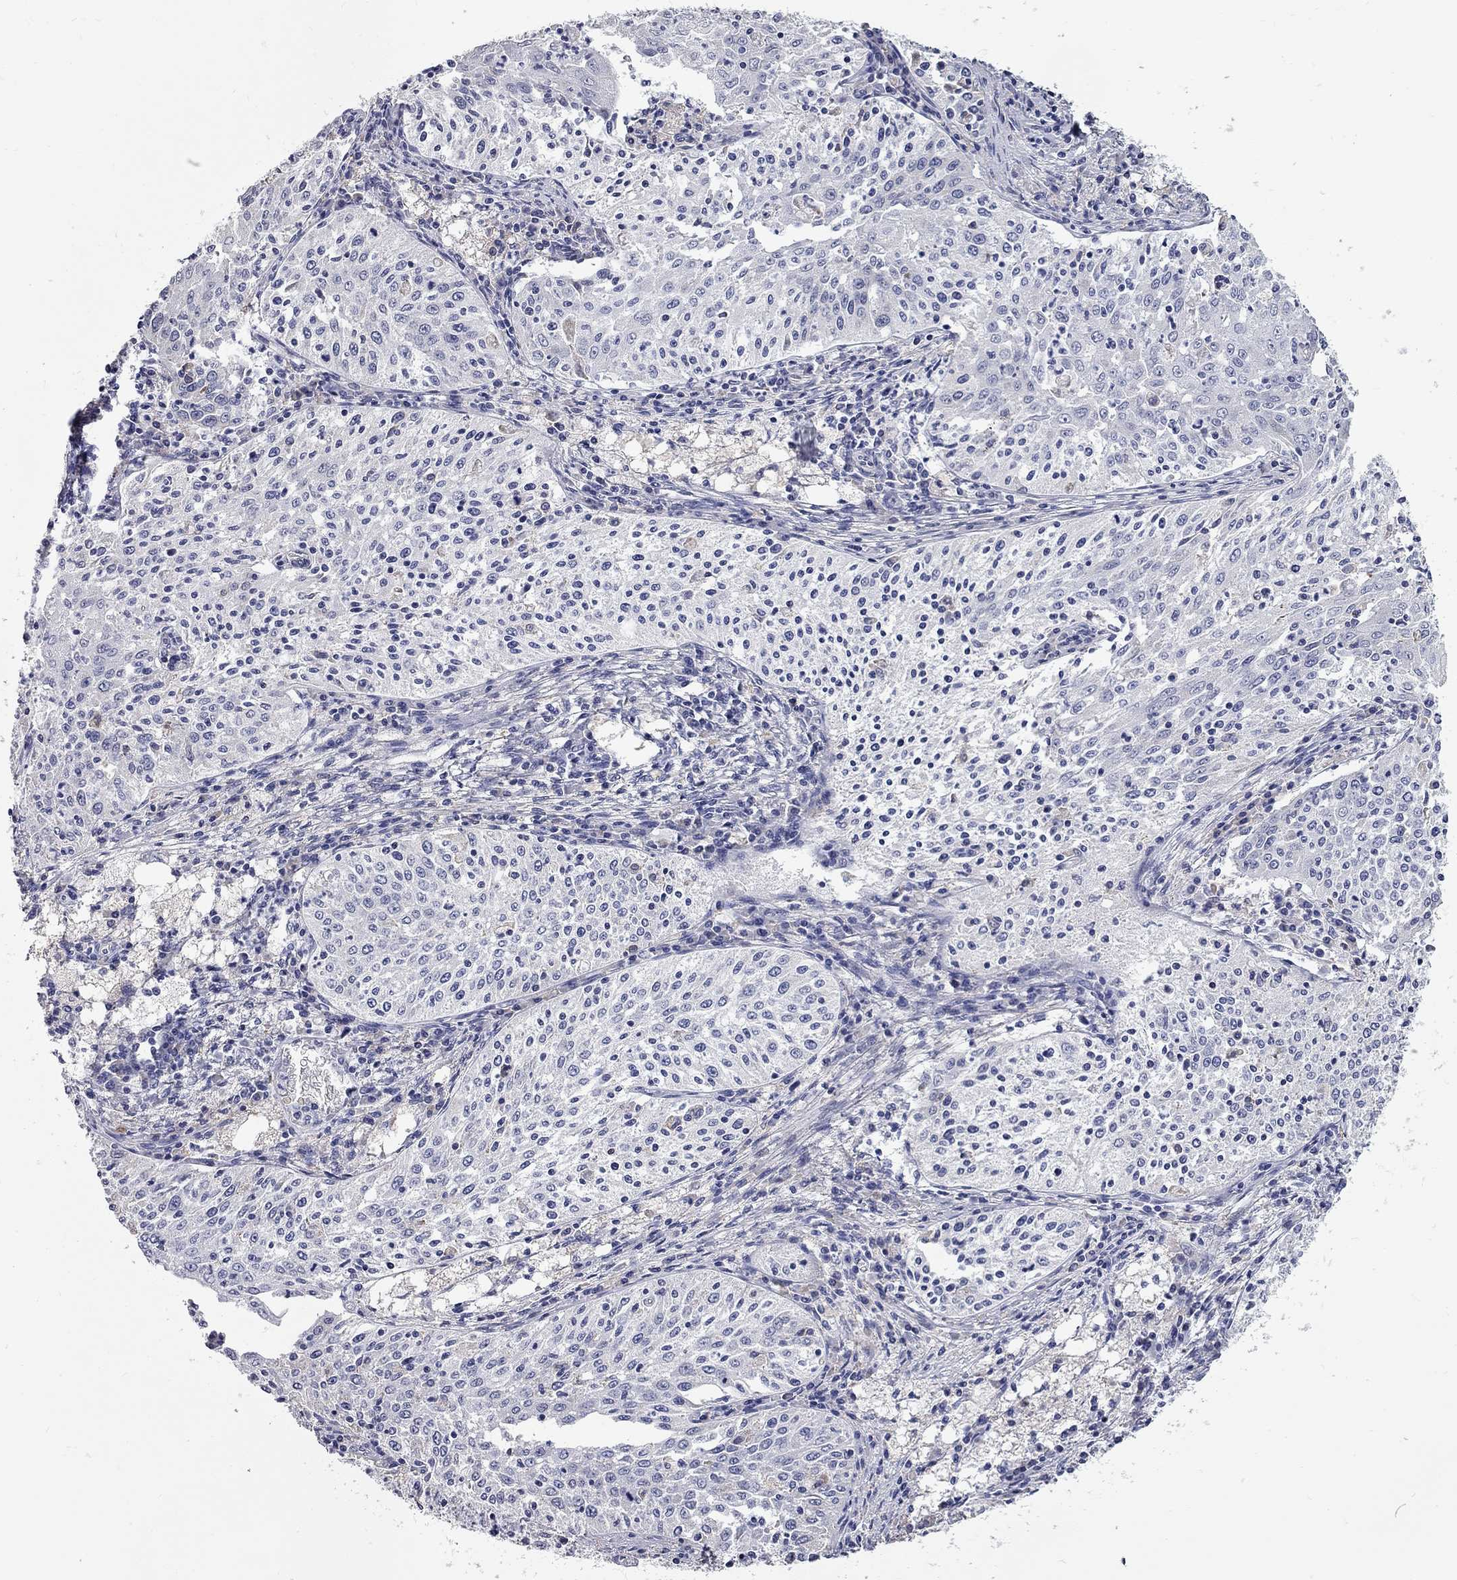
{"staining": {"intensity": "negative", "quantity": "none", "location": "none"}, "tissue": "cervical cancer", "cell_type": "Tumor cells", "image_type": "cancer", "snomed": [{"axis": "morphology", "description": "Squamous cell carcinoma, NOS"}, {"axis": "topography", "description": "Cervix"}], "caption": "A histopathology image of cervical cancer (squamous cell carcinoma) stained for a protein shows no brown staining in tumor cells. The staining was performed using DAB (3,3'-diaminobenzidine) to visualize the protein expression in brown, while the nuclei were stained in blue with hematoxylin (Magnification: 20x).", "gene": "XAGE2", "patient": {"sex": "female", "age": 41}}